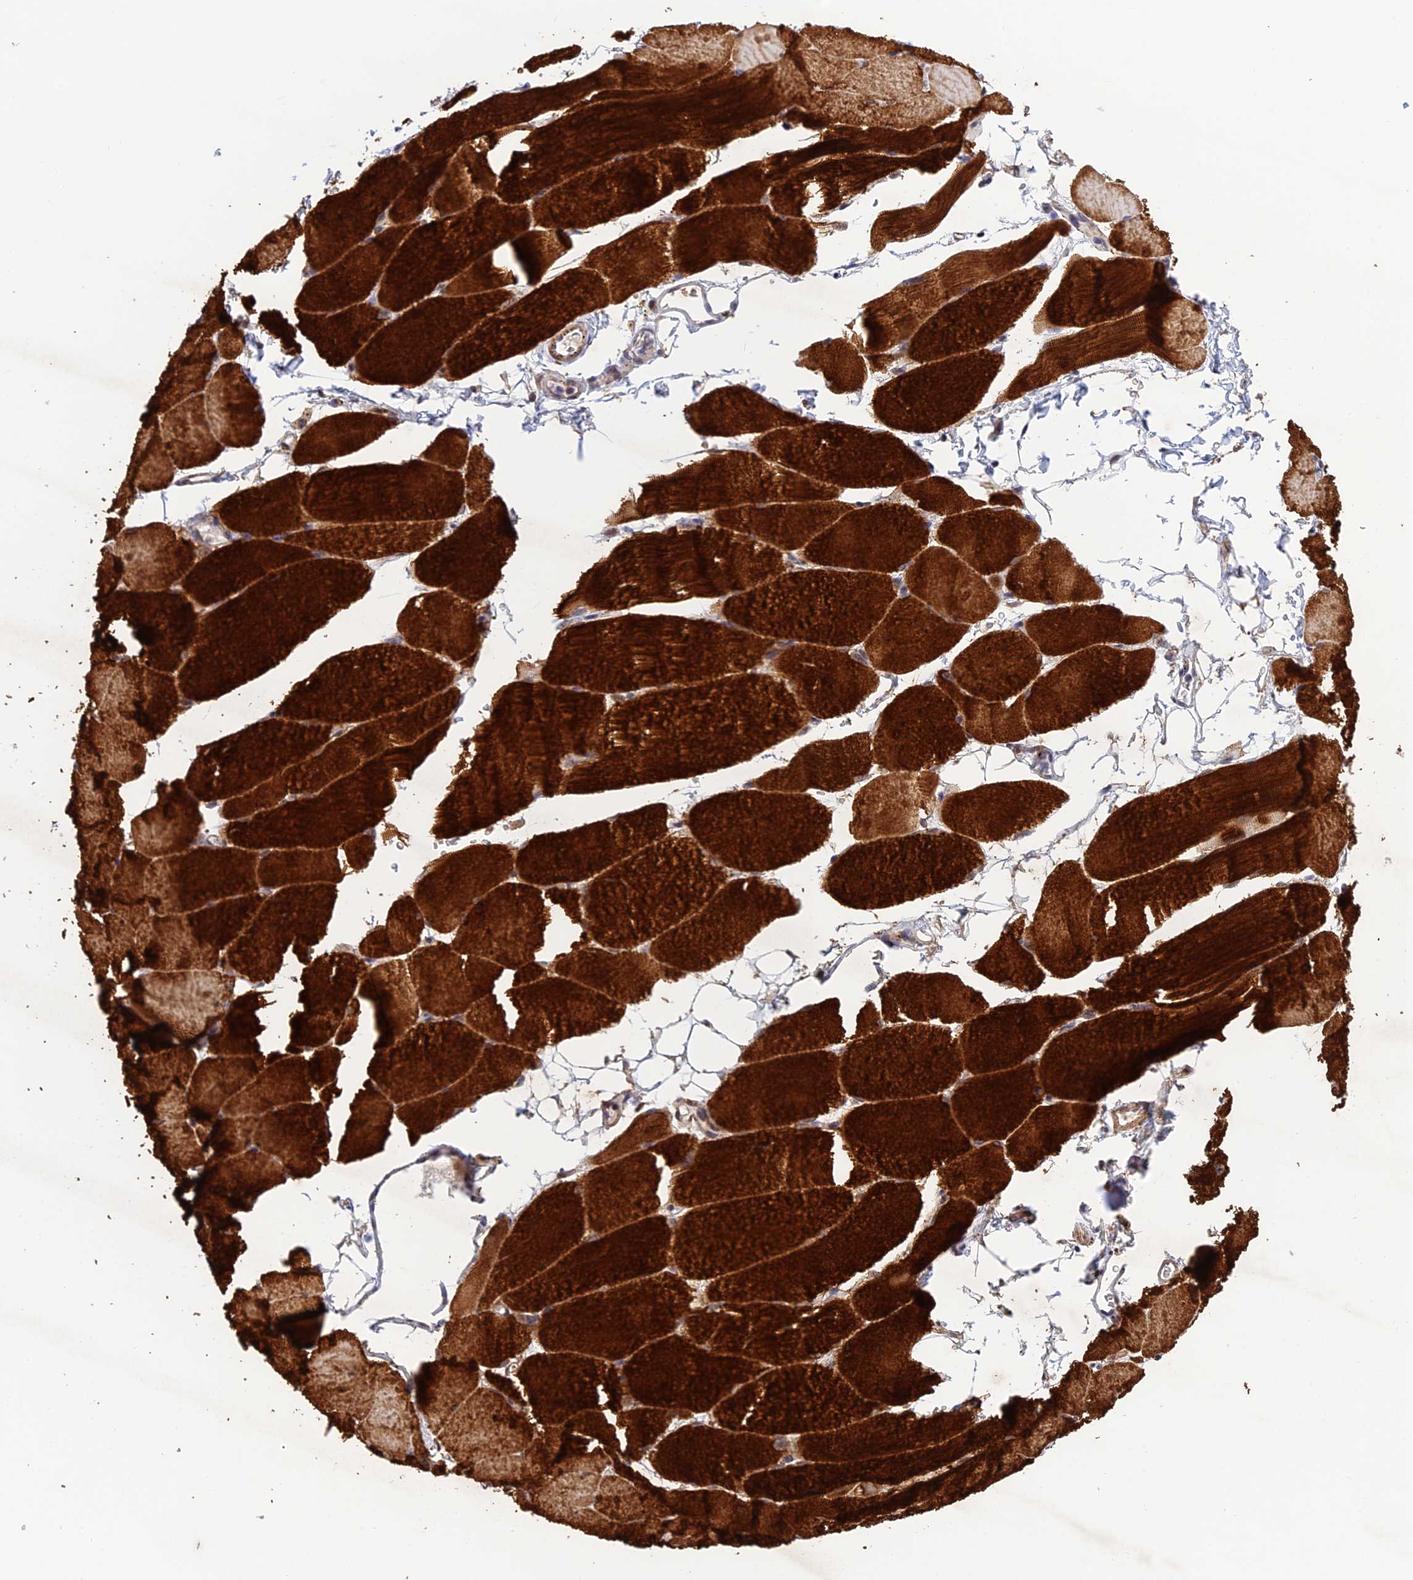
{"staining": {"intensity": "strong", "quantity": ">75%", "location": "cytoplasmic/membranous"}, "tissue": "skeletal muscle", "cell_type": "Myocytes", "image_type": "normal", "snomed": [{"axis": "morphology", "description": "Normal tissue, NOS"}, {"axis": "topography", "description": "Skeletal muscle"}, {"axis": "topography", "description": "Parathyroid gland"}], "caption": "A histopathology image of human skeletal muscle stained for a protein reveals strong cytoplasmic/membranous brown staining in myocytes. Ihc stains the protein in brown and the nuclei are stained blue.", "gene": "WDR55", "patient": {"sex": "female", "age": 37}}